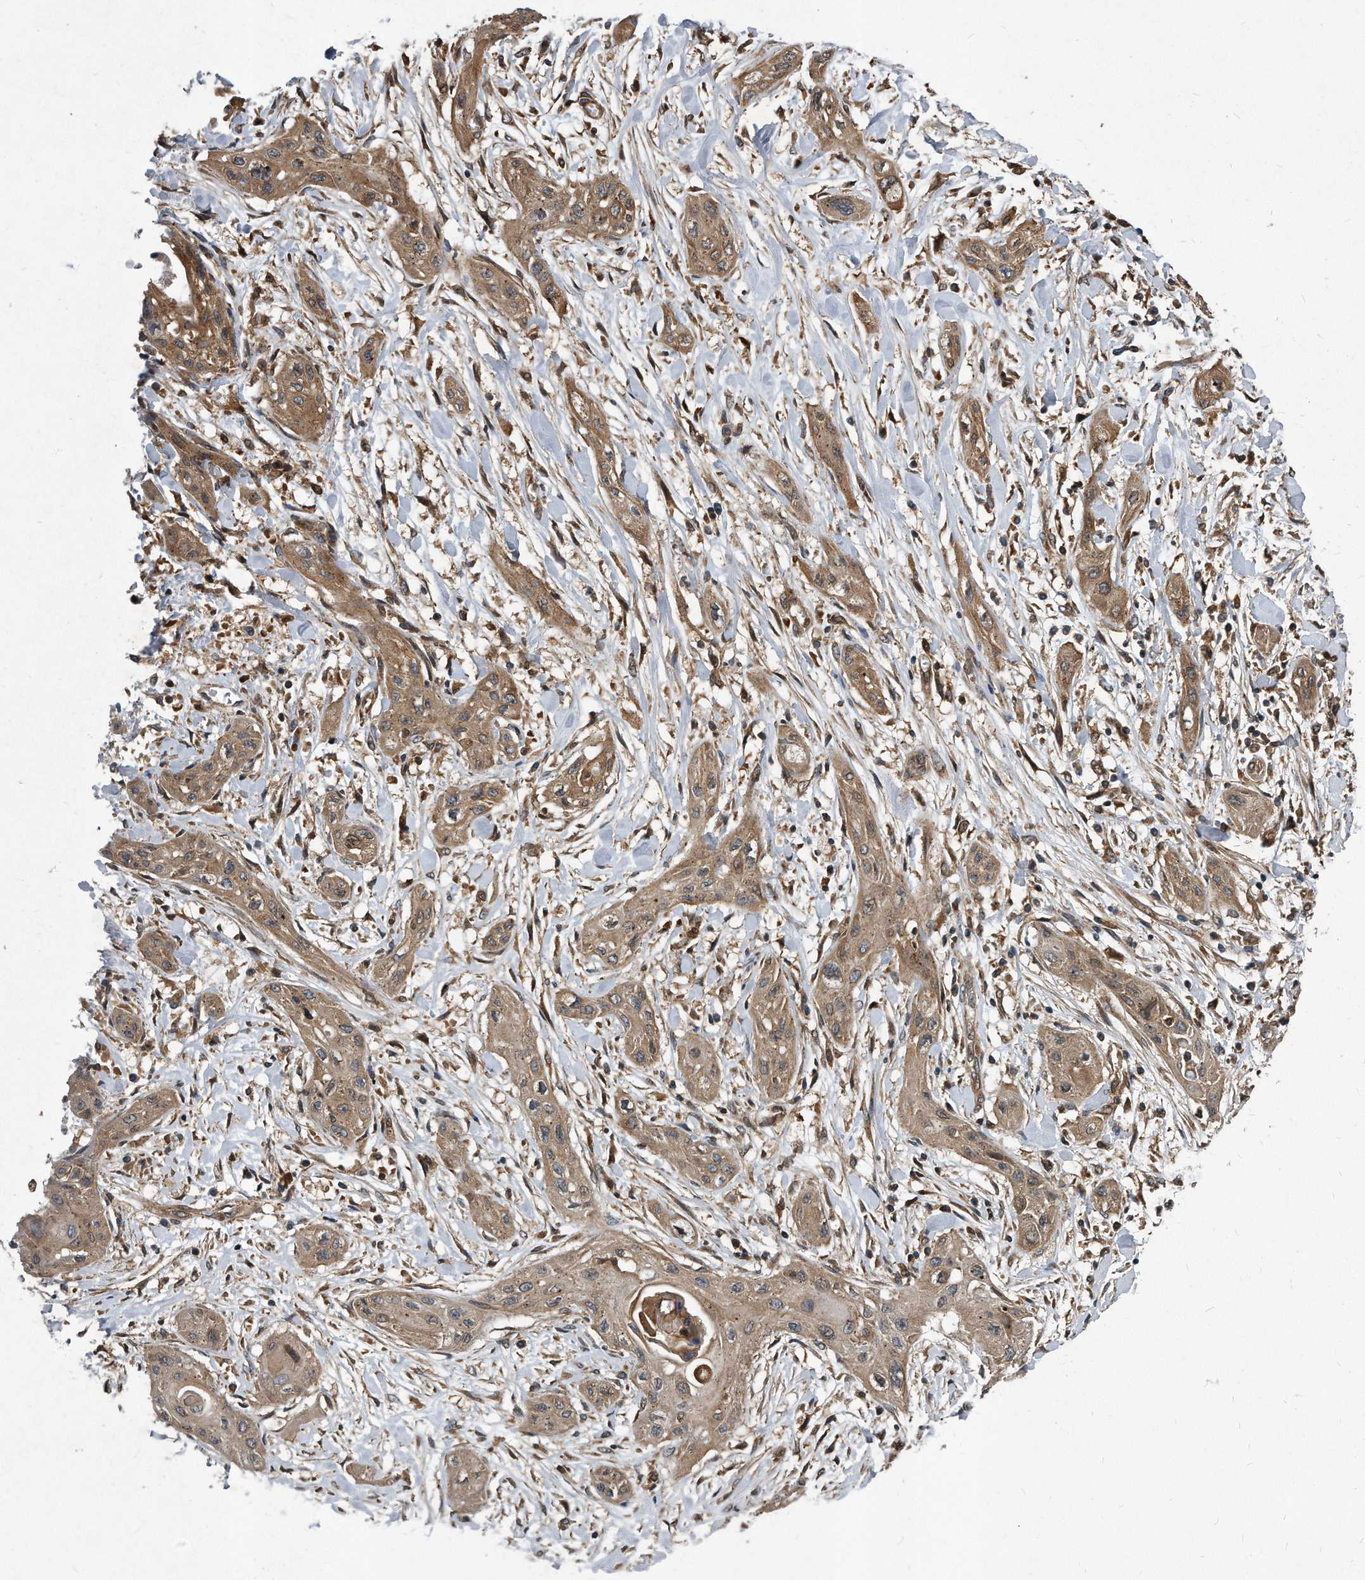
{"staining": {"intensity": "moderate", "quantity": ">75%", "location": "cytoplasmic/membranous"}, "tissue": "lung cancer", "cell_type": "Tumor cells", "image_type": "cancer", "snomed": [{"axis": "morphology", "description": "Squamous cell carcinoma, NOS"}, {"axis": "topography", "description": "Lung"}], "caption": "Immunohistochemistry staining of squamous cell carcinoma (lung), which demonstrates medium levels of moderate cytoplasmic/membranous expression in approximately >75% of tumor cells indicating moderate cytoplasmic/membranous protein expression. The staining was performed using DAB (3,3'-diaminobenzidine) (brown) for protein detection and nuclei were counterstained in hematoxylin (blue).", "gene": "FAM136A", "patient": {"sex": "female", "age": 47}}